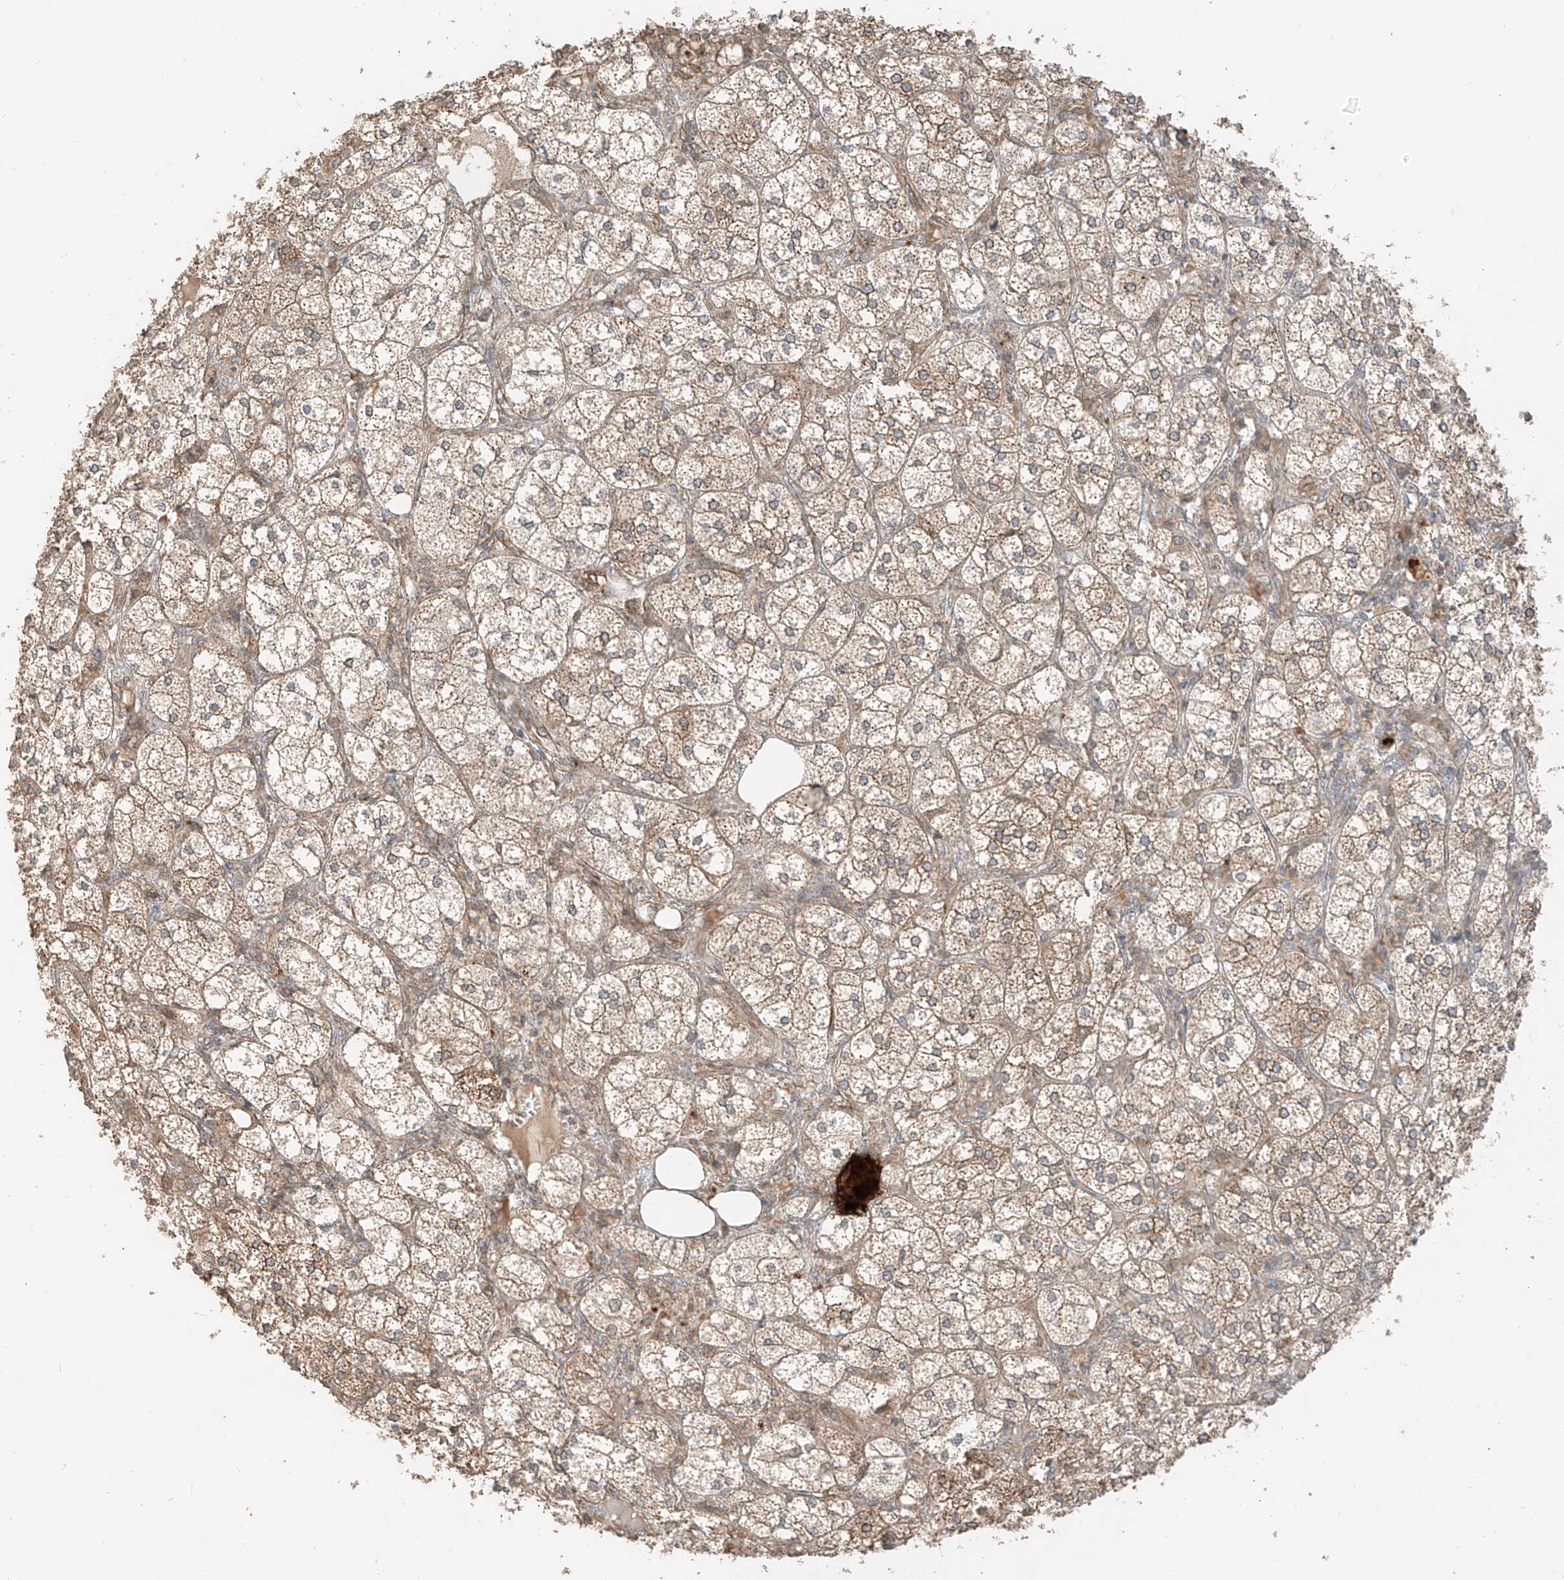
{"staining": {"intensity": "moderate", "quantity": ">75%", "location": "cytoplasmic/membranous"}, "tissue": "adrenal gland", "cell_type": "Glandular cells", "image_type": "normal", "snomed": [{"axis": "morphology", "description": "Normal tissue, NOS"}, {"axis": "topography", "description": "Adrenal gland"}], "caption": "A photomicrograph showing moderate cytoplasmic/membranous expression in approximately >75% of glandular cells in unremarkable adrenal gland, as visualized by brown immunohistochemical staining.", "gene": "ANKZF1", "patient": {"sex": "female", "age": 61}}